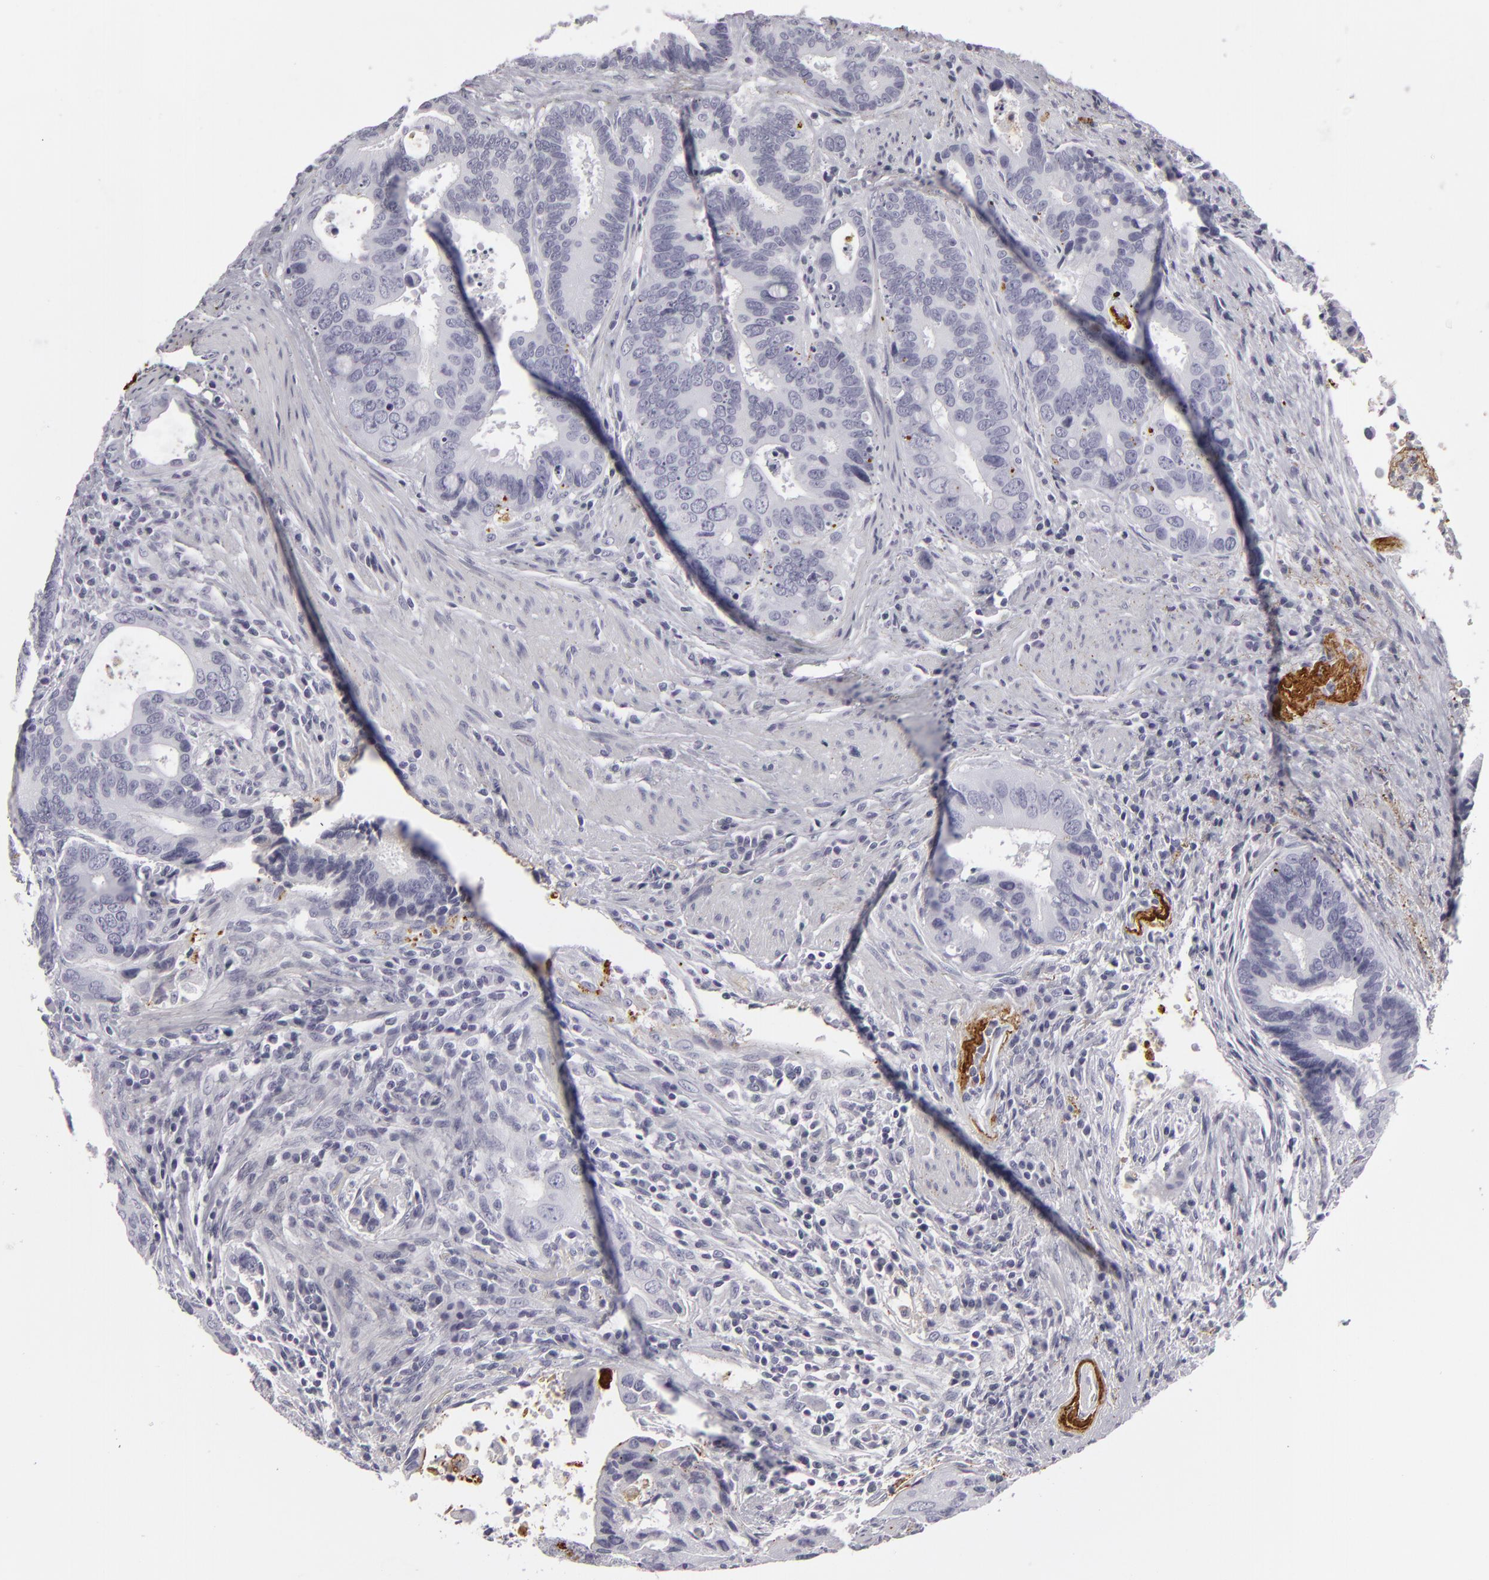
{"staining": {"intensity": "negative", "quantity": "none", "location": "none"}, "tissue": "colorectal cancer", "cell_type": "Tumor cells", "image_type": "cancer", "snomed": [{"axis": "morphology", "description": "Adenocarcinoma, NOS"}, {"axis": "topography", "description": "Rectum"}], "caption": "Immunohistochemistry (IHC) histopathology image of adenocarcinoma (colorectal) stained for a protein (brown), which shows no positivity in tumor cells.", "gene": "C9", "patient": {"sex": "female", "age": 67}}